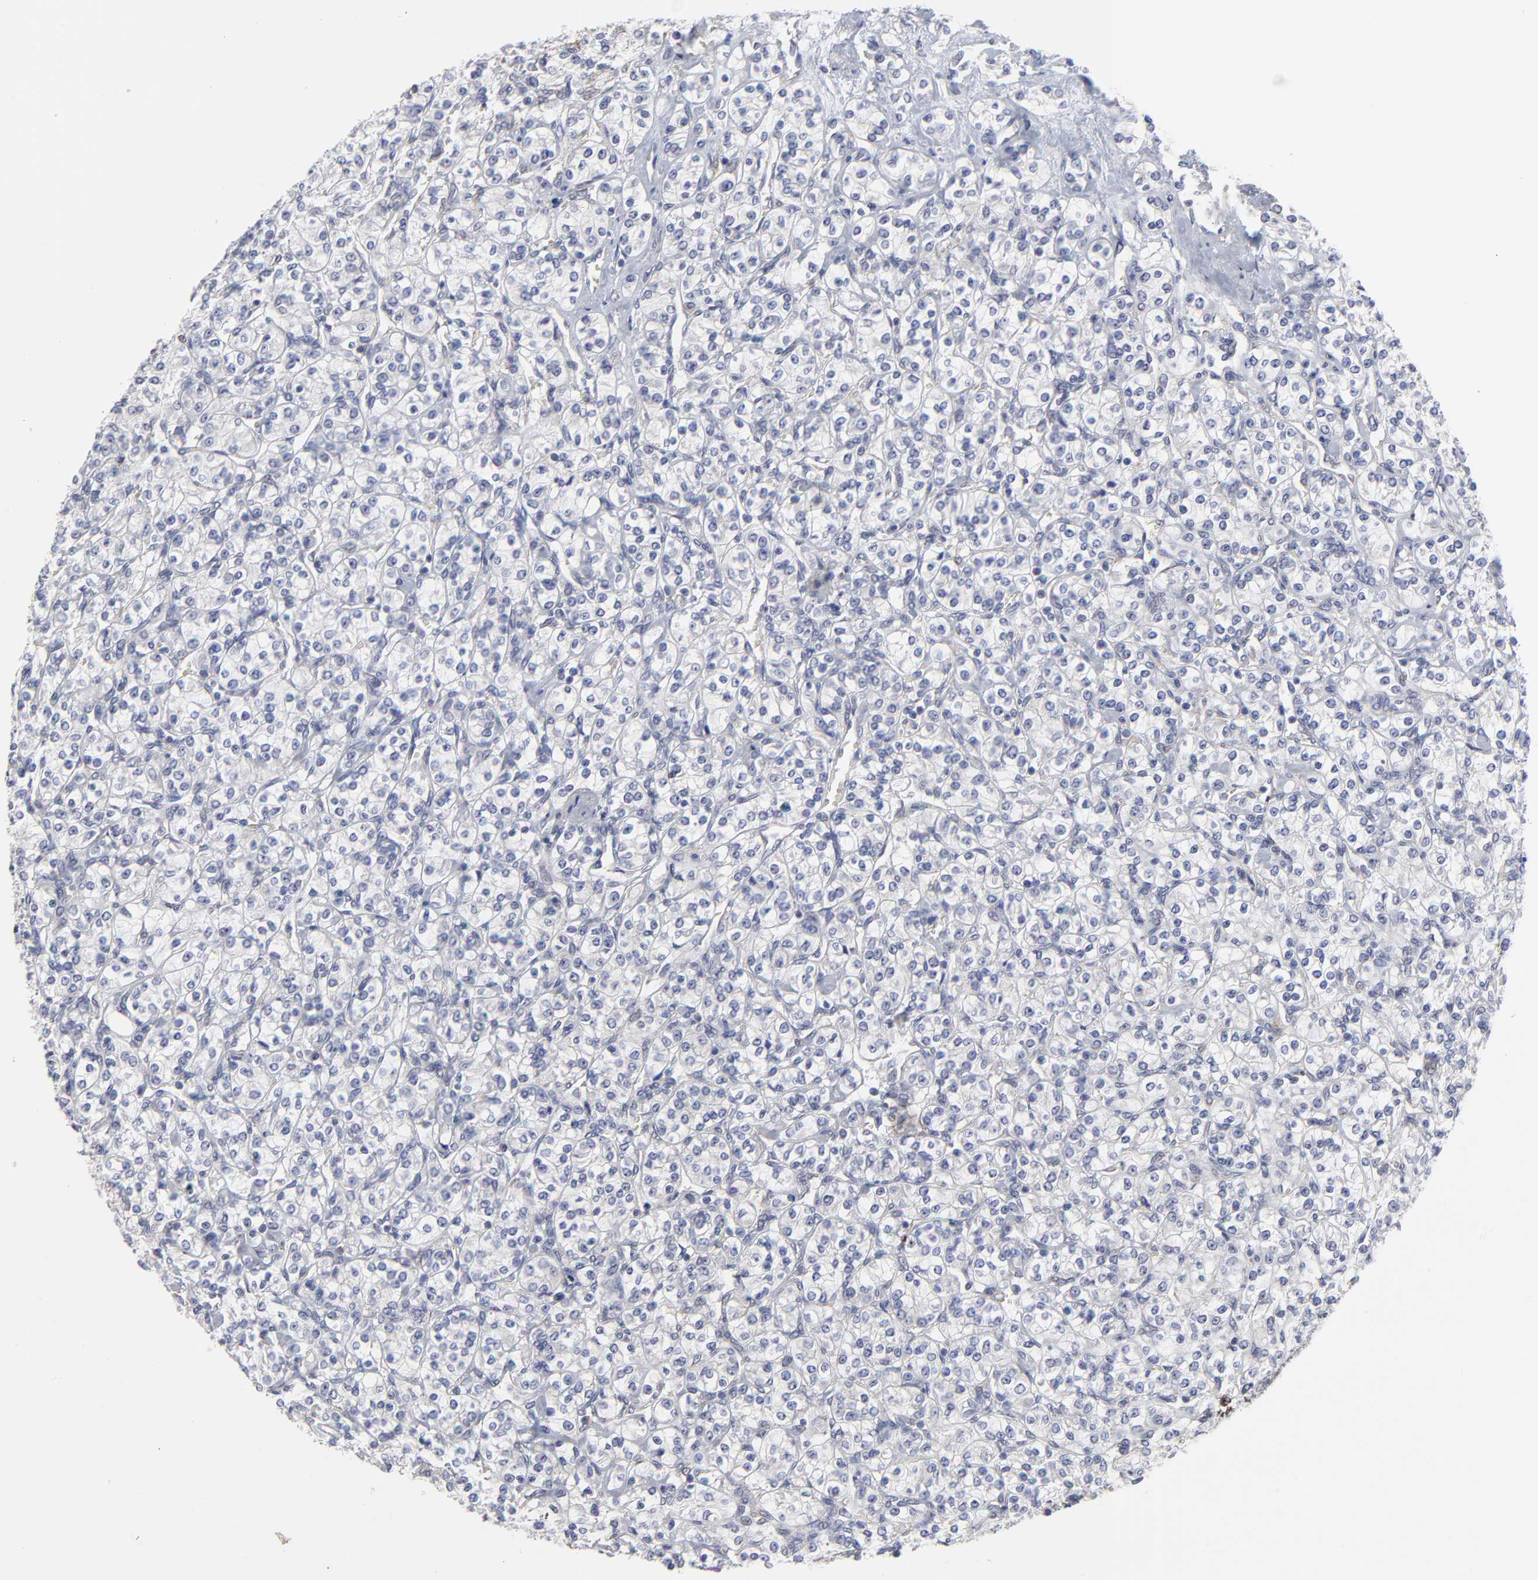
{"staining": {"intensity": "negative", "quantity": "none", "location": "none"}, "tissue": "renal cancer", "cell_type": "Tumor cells", "image_type": "cancer", "snomed": [{"axis": "morphology", "description": "Adenocarcinoma, NOS"}, {"axis": "topography", "description": "Kidney"}], "caption": "There is no significant expression in tumor cells of adenocarcinoma (renal). (Brightfield microscopy of DAB (3,3'-diaminobenzidine) immunohistochemistry (IHC) at high magnification).", "gene": "MAGEA10", "patient": {"sex": "male", "age": 77}}